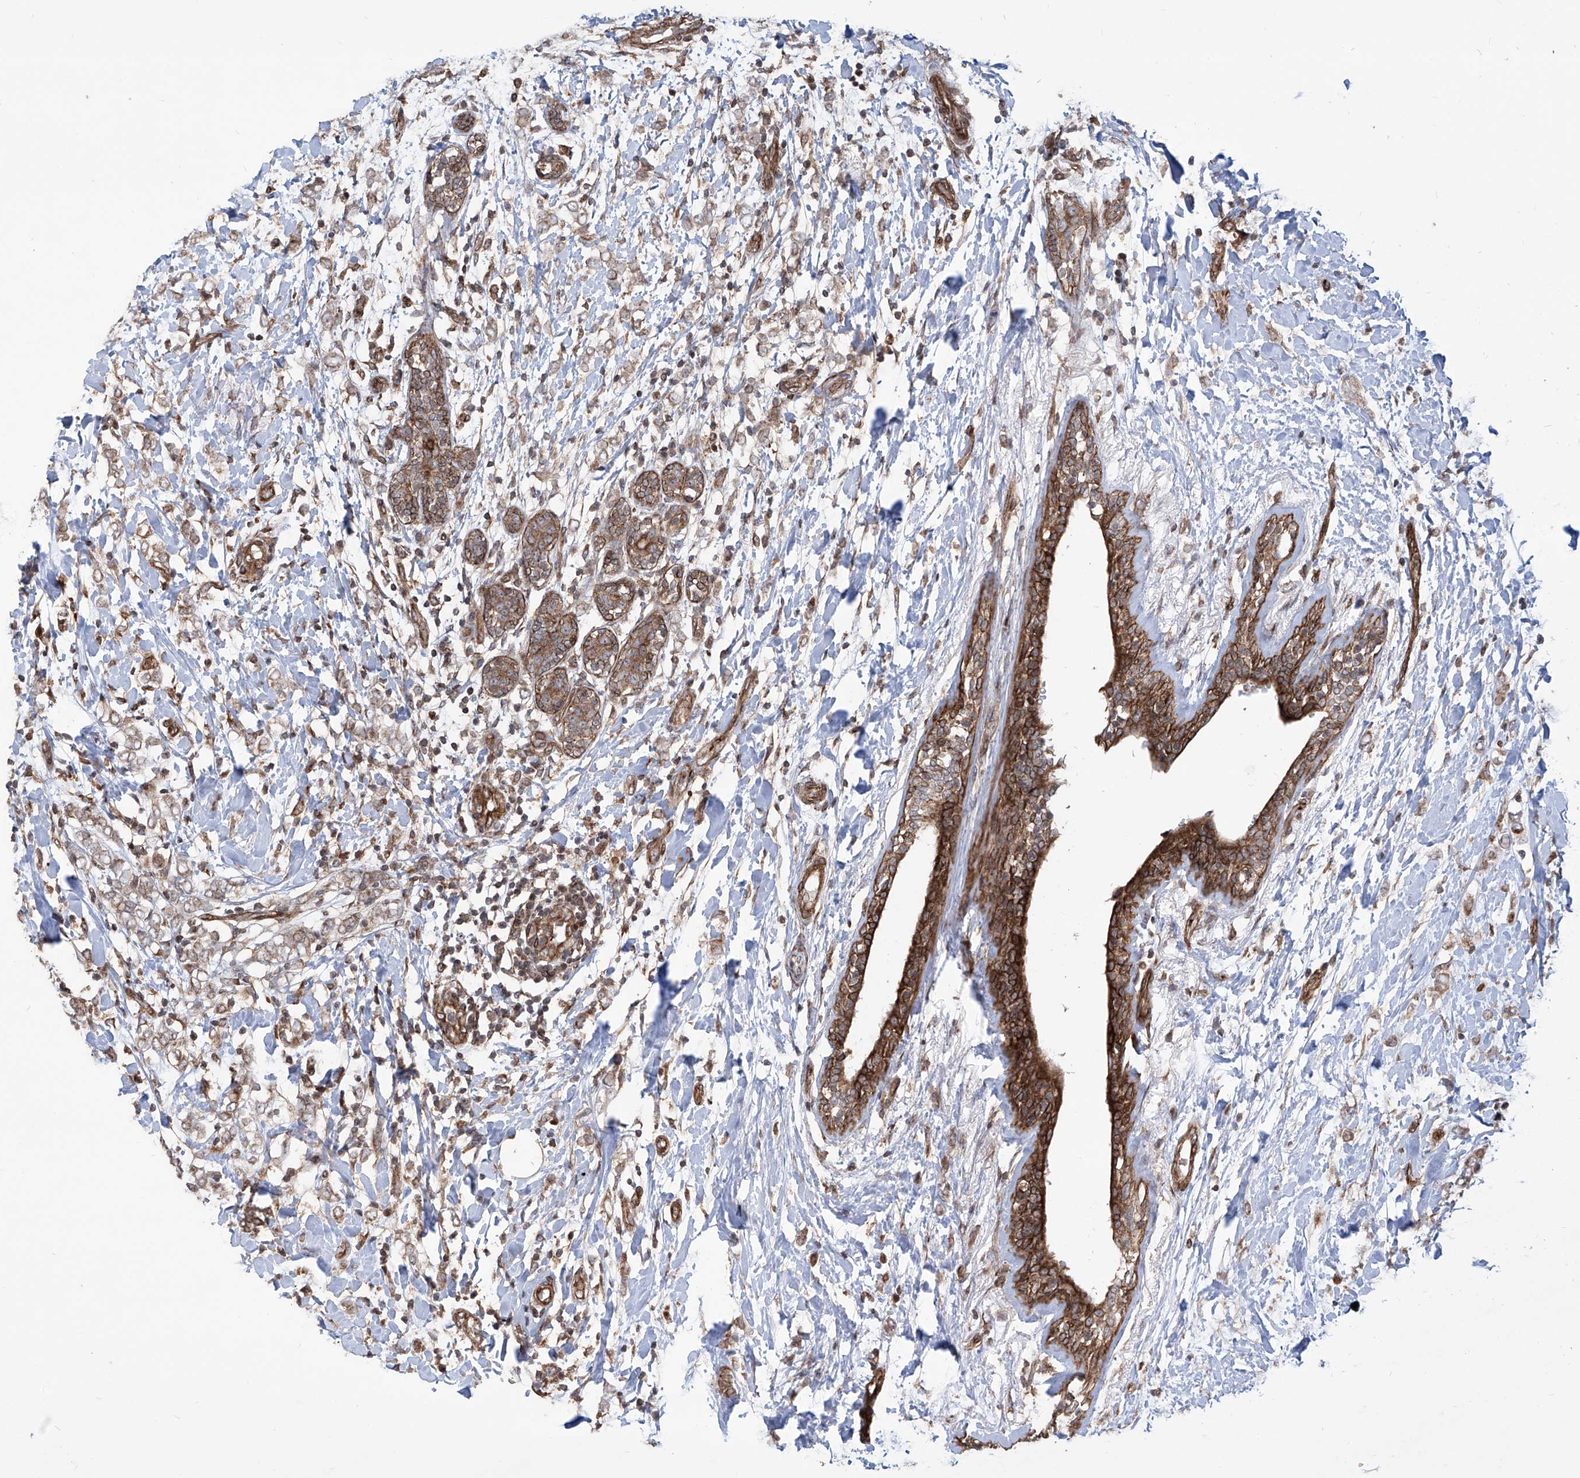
{"staining": {"intensity": "moderate", "quantity": ">75%", "location": "cytoplasmic/membranous"}, "tissue": "breast cancer", "cell_type": "Tumor cells", "image_type": "cancer", "snomed": [{"axis": "morphology", "description": "Normal tissue, NOS"}, {"axis": "morphology", "description": "Lobular carcinoma"}, {"axis": "topography", "description": "Breast"}], "caption": "An image of breast lobular carcinoma stained for a protein demonstrates moderate cytoplasmic/membranous brown staining in tumor cells. (Stains: DAB (3,3'-diaminobenzidine) in brown, nuclei in blue, Microscopy: brightfield microscopy at high magnification).", "gene": "APAF1", "patient": {"sex": "female", "age": 47}}